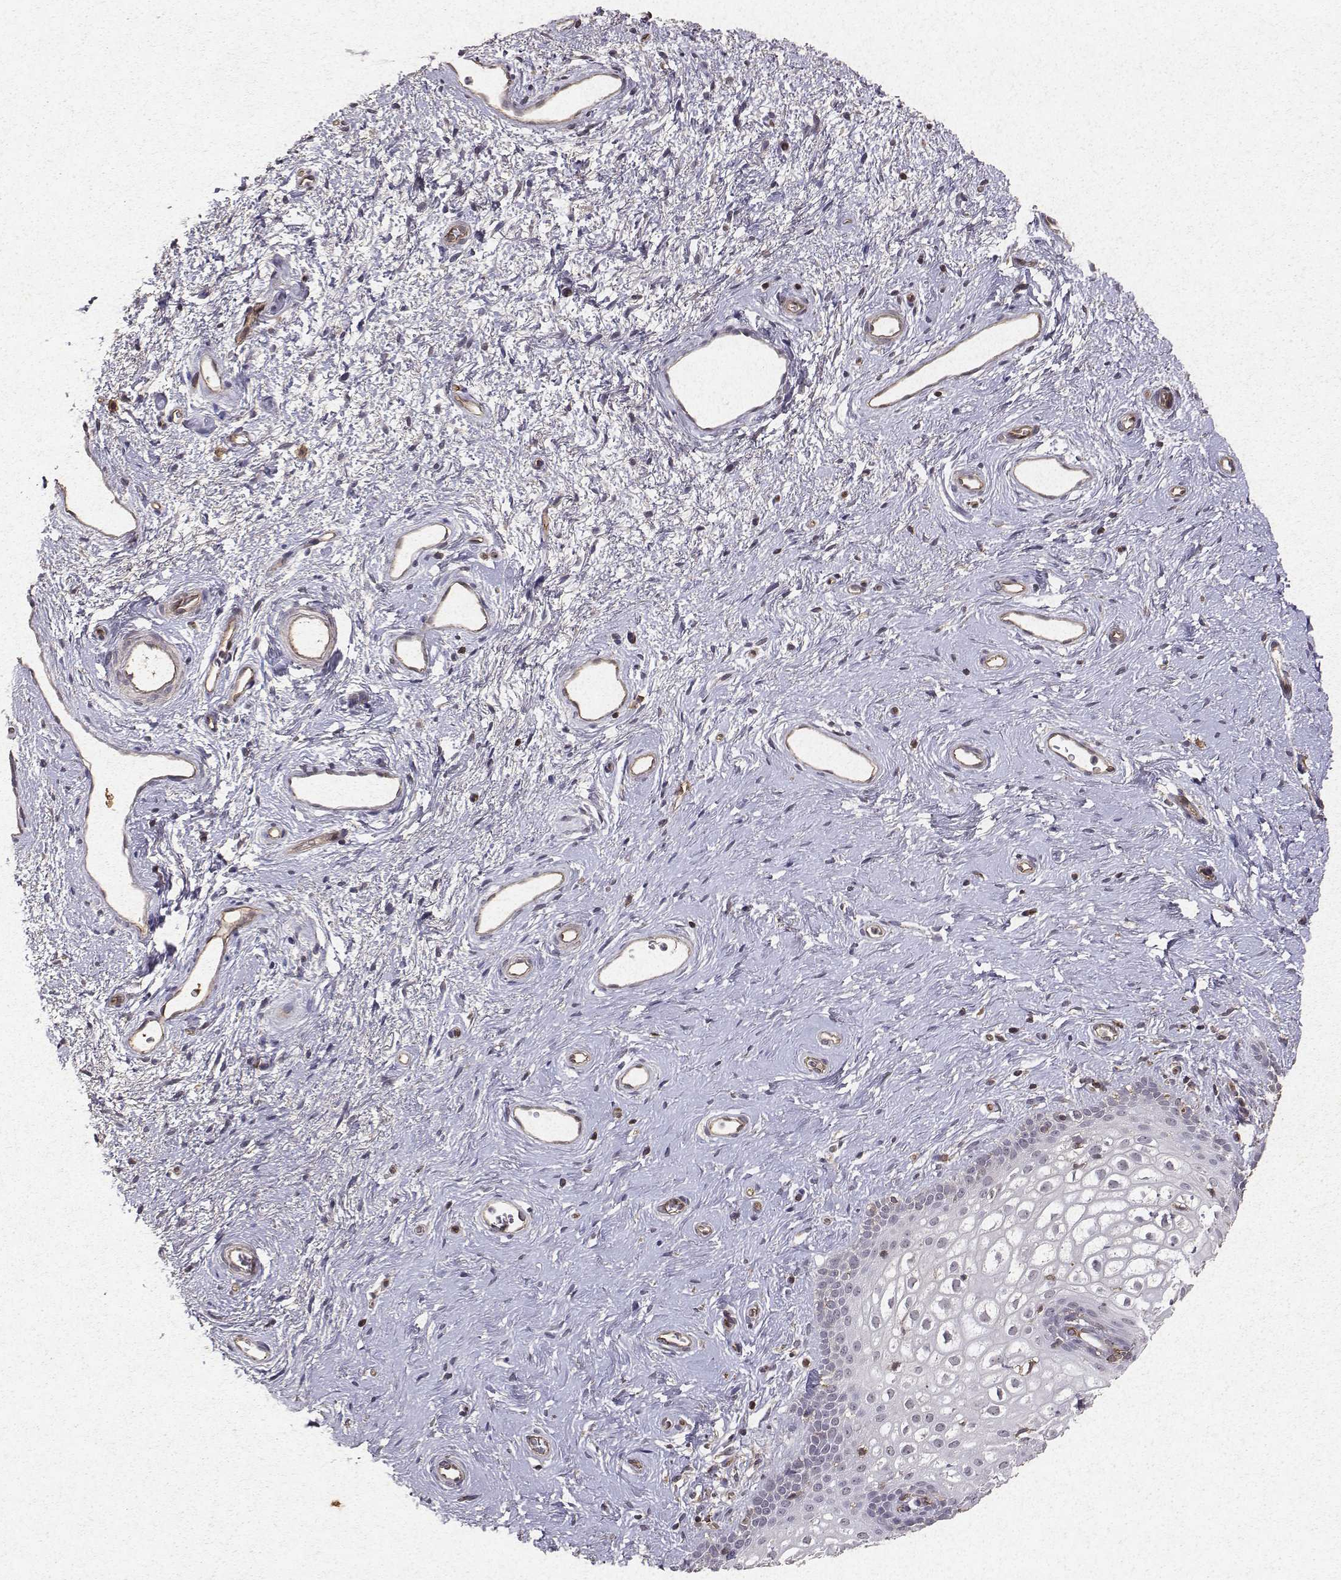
{"staining": {"intensity": "negative", "quantity": "none", "location": "none"}, "tissue": "skin", "cell_type": "Epidermal cells", "image_type": "normal", "snomed": [{"axis": "morphology", "description": "Normal tissue, NOS"}, {"axis": "topography", "description": "Anal"}], "caption": "This is an immunohistochemistry image of unremarkable human skin. There is no staining in epidermal cells.", "gene": "PTPRG", "patient": {"sex": "female", "age": 46}}